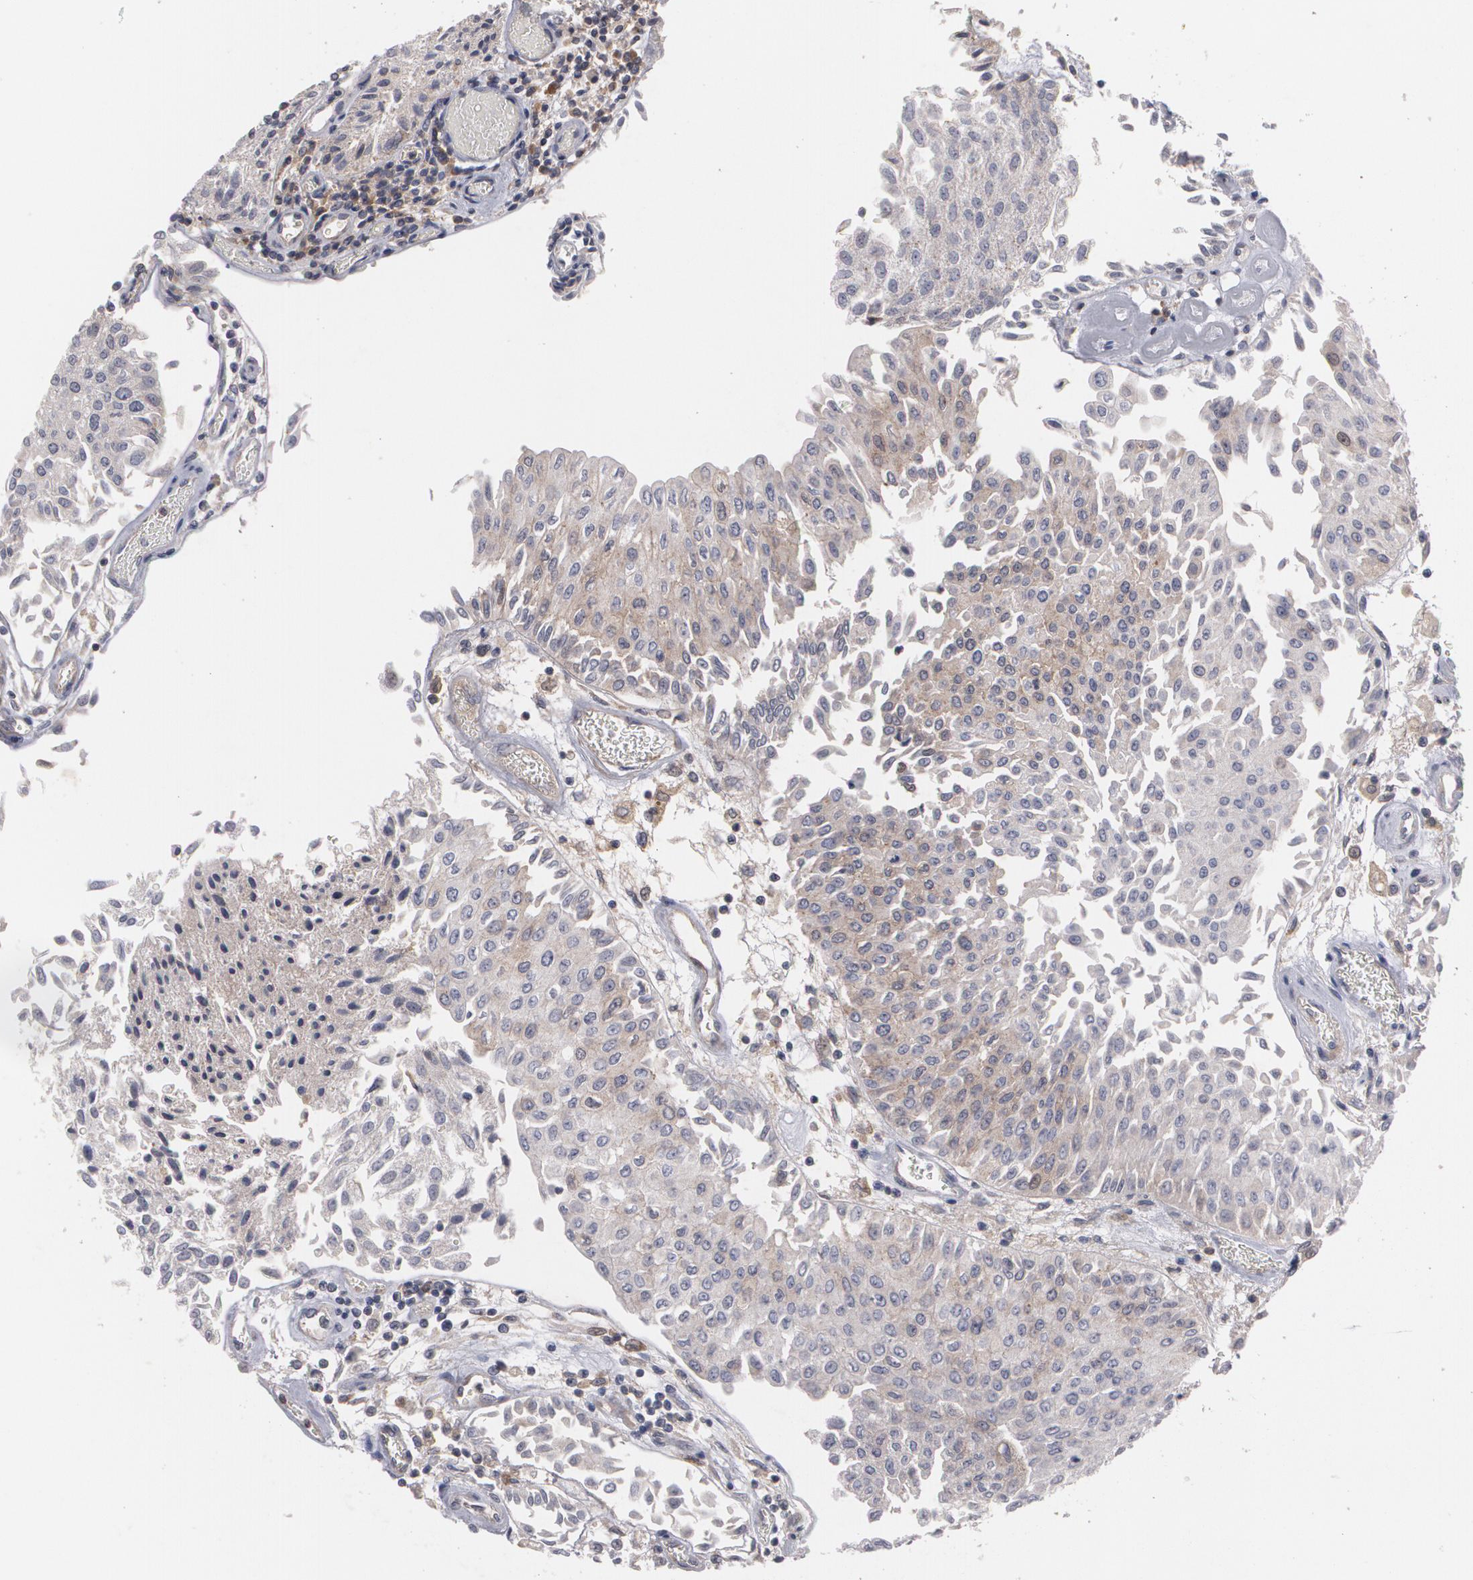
{"staining": {"intensity": "weak", "quantity": "<25%", "location": "cytoplasmic/membranous"}, "tissue": "urothelial cancer", "cell_type": "Tumor cells", "image_type": "cancer", "snomed": [{"axis": "morphology", "description": "Urothelial carcinoma, Low grade"}, {"axis": "topography", "description": "Urinary bladder"}], "caption": "Low-grade urothelial carcinoma was stained to show a protein in brown. There is no significant expression in tumor cells. (DAB (3,3'-diaminobenzidine) immunohistochemistry (IHC), high magnification).", "gene": "HTT", "patient": {"sex": "male", "age": 86}}